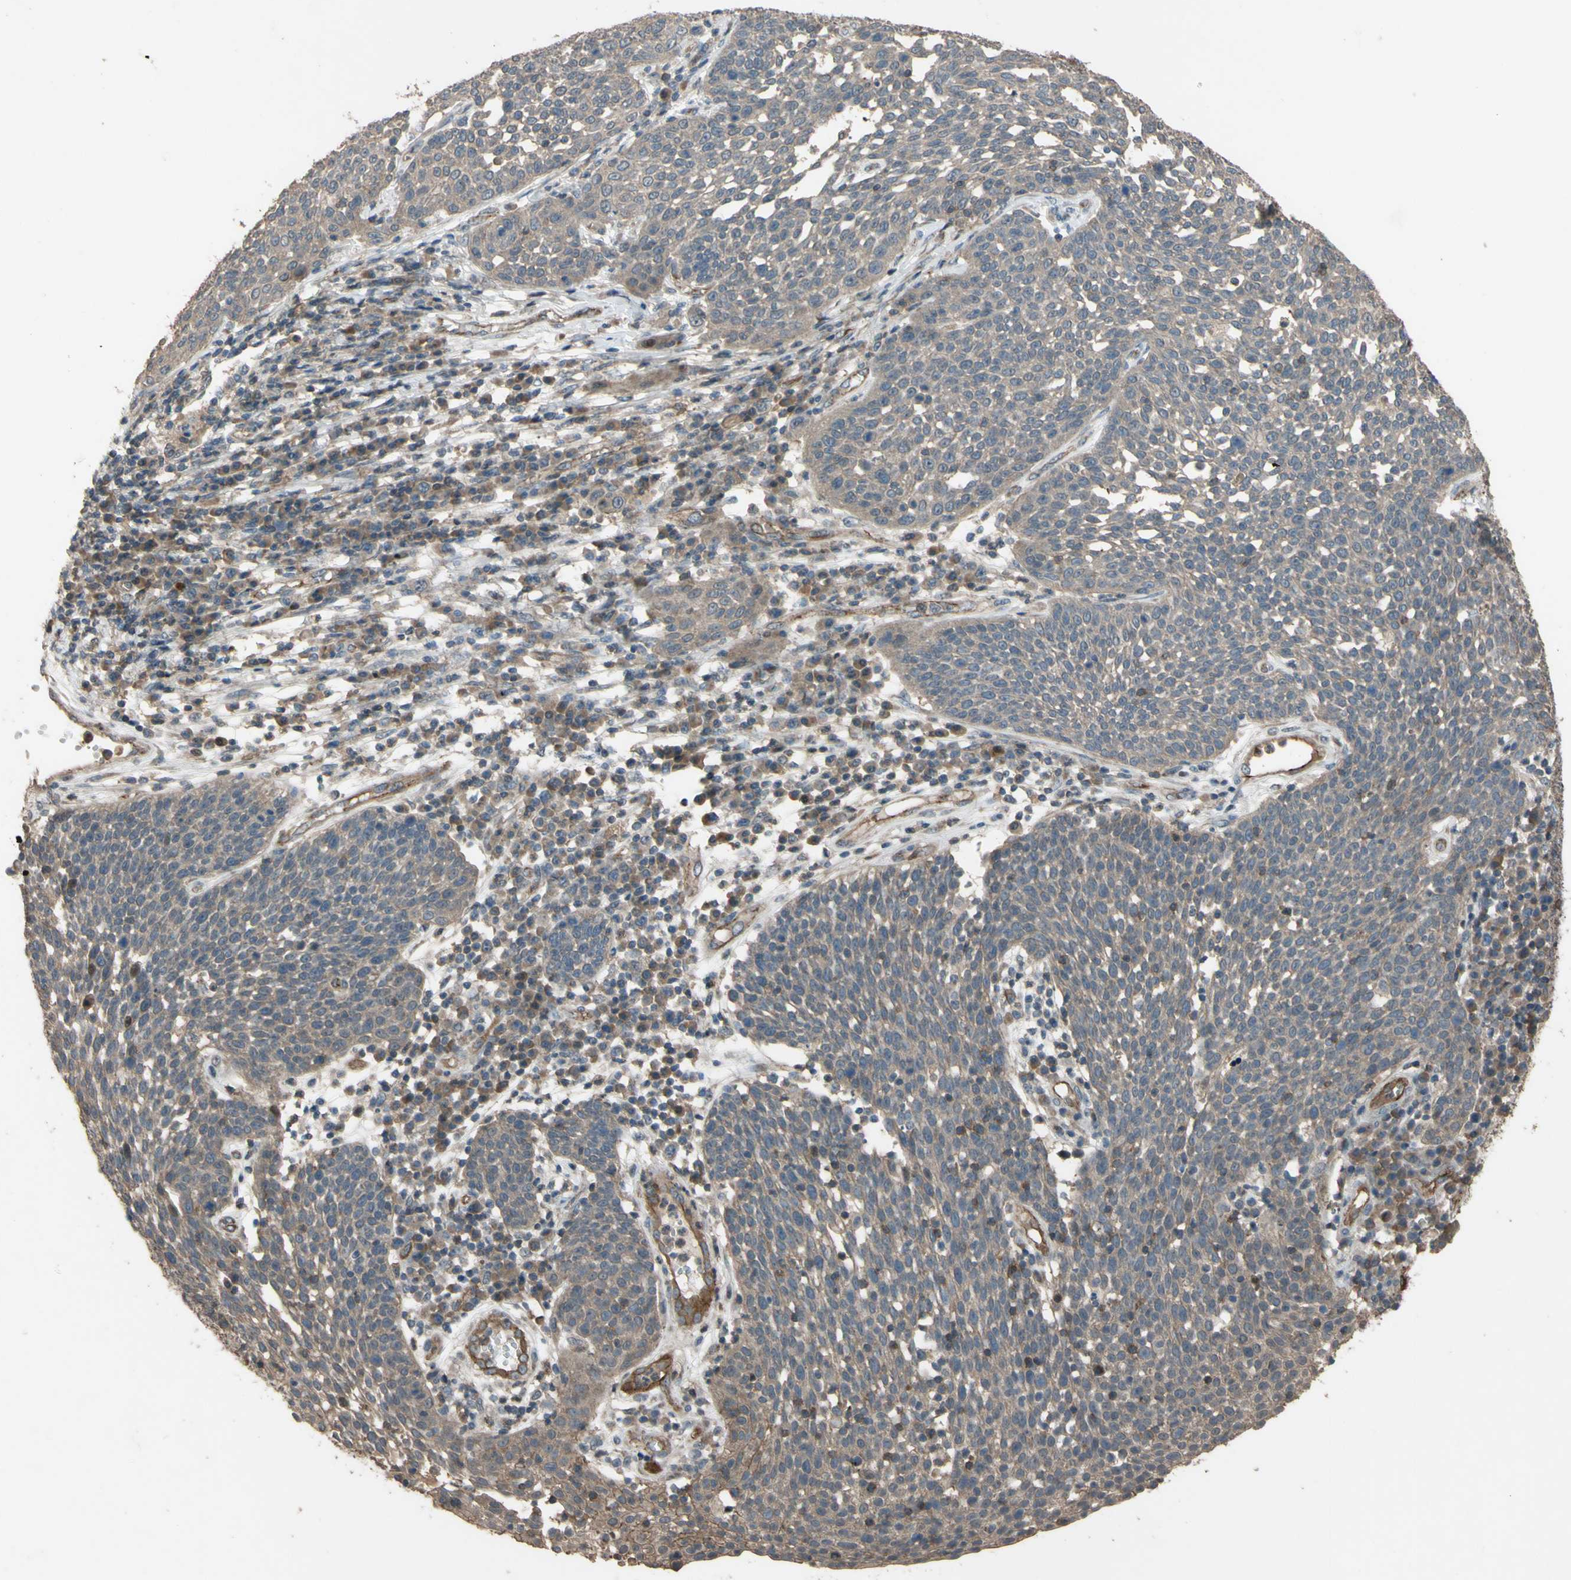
{"staining": {"intensity": "weak", "quantity": ">75%", "location": "cytoplasmic/membranous"}, "tissue": "cervical cancer", "cell_type": "Tumor cells", "image_type": "cancer", "snomed": [{"axis": "morphology", "description": "Squamous cell carcinoma, NOS"}, {"axis": "topography", "description": "Cervix"}], "caption": "High-magnification brightfield microscopy of squamous cell carcinoma (cervical) stained with DAB (brown) and counterstained with hematoxylin (blue). tumor cells exhibit weak cytoplasmic/membranous positivity is seen in approximately>75% of cells. (DAB (3,3'-diaminobenzidine) = brown stain, brightfield microscopy at high magnification).", "gene": "SHROOM4", "patient": {"sex": "female", "age": 34}}